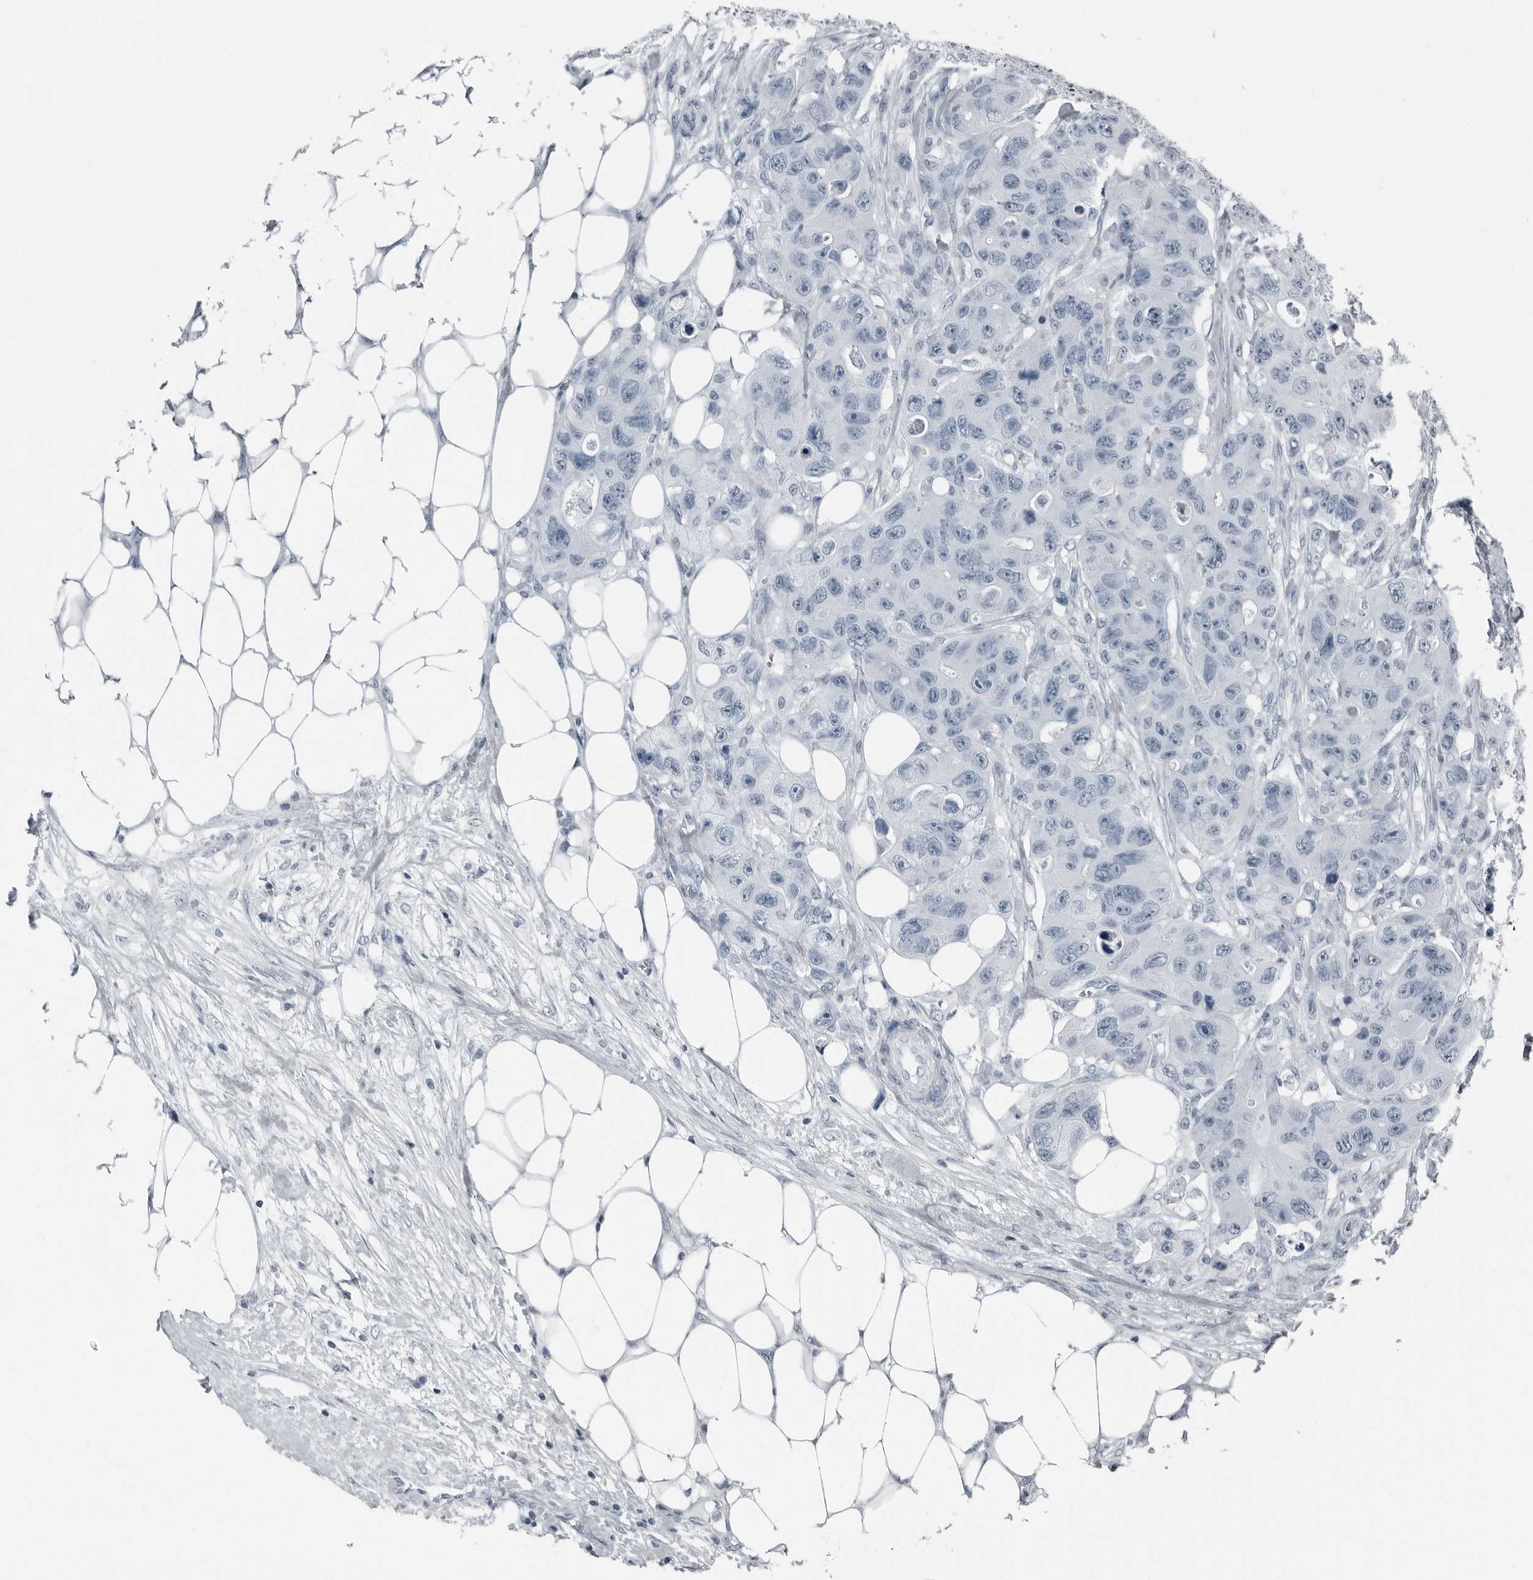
{"staining": {"intensity": "negative", "quantity": "none", "location": "none"}, "tissue": "colorectal cancer", "cell_type": "Tumor cells", "image_type": "cancer", "snomed": [{"axis": "morphology", "description": "Adenocarcinoma, NOS"}, {"axis": "topography", "description": "Colon"}], "caption": "Photomicrograph shows no significant protein positivity in tumor cells of adenocarcinoma (colorectal).", "gene": "PRSS1", "patient": {"sex": "female", "age": 46}}